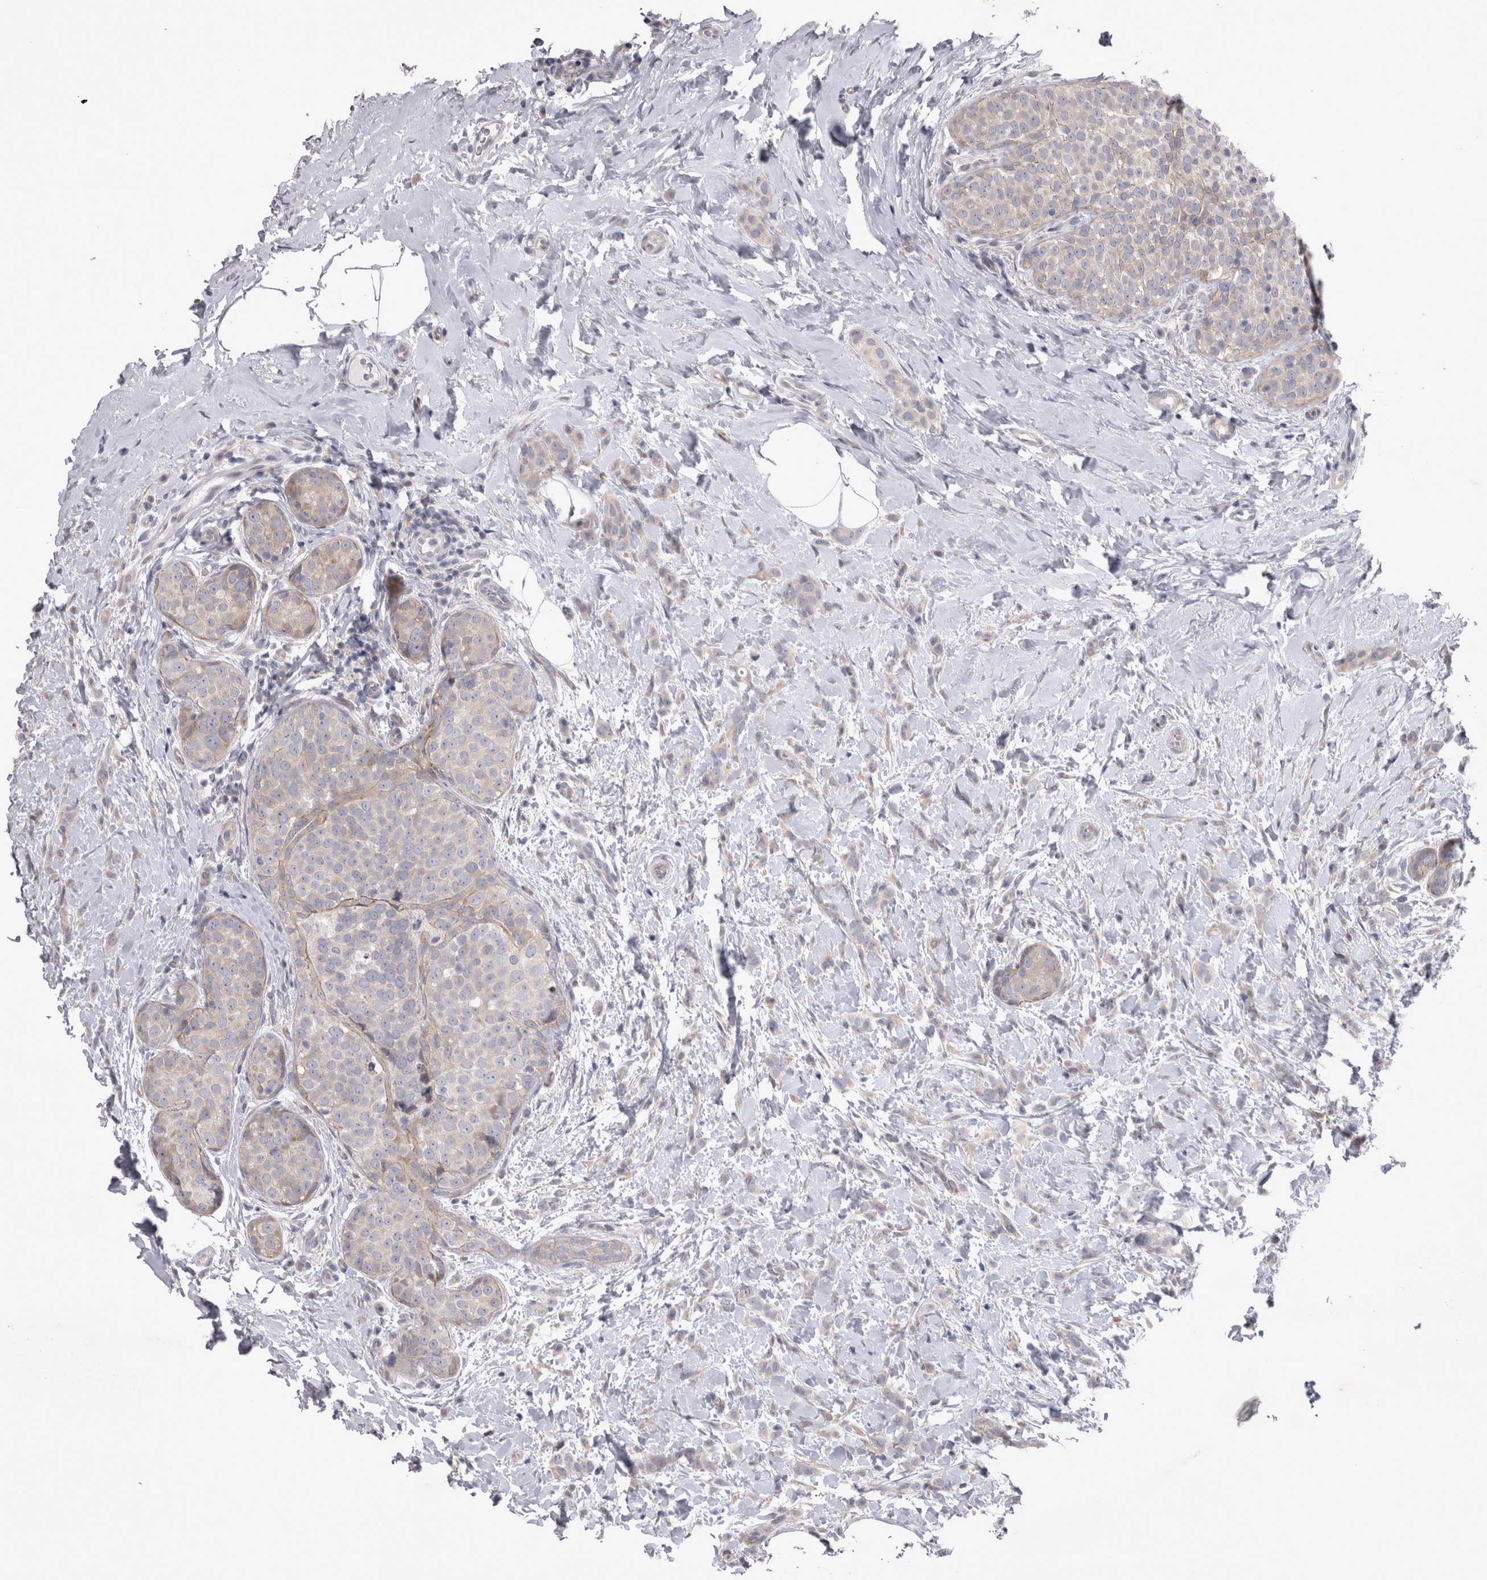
{"staining": {"intensity": "weak", "quantity": "25%-75%", "location": "cytoplasmic/membranous"}, "tissue": "breast cancer", "cell_type": "Tumor cells", "image_type": "cancer", "snomed": [{"axis": "morphology", "description": "Lobular carcinoma, in situ"}, {"axis": "morphology", "description": "Lobular carcinoma"}, {"axis": "topography", "description": "Breast"}], "caption": "Lobular carcinoma (breast) stained for a protein displays weak cytoplasmic/membranous positivity in tumor cells.", "gene": "NENF", "patient": {"sex": "female", "age": 41}}